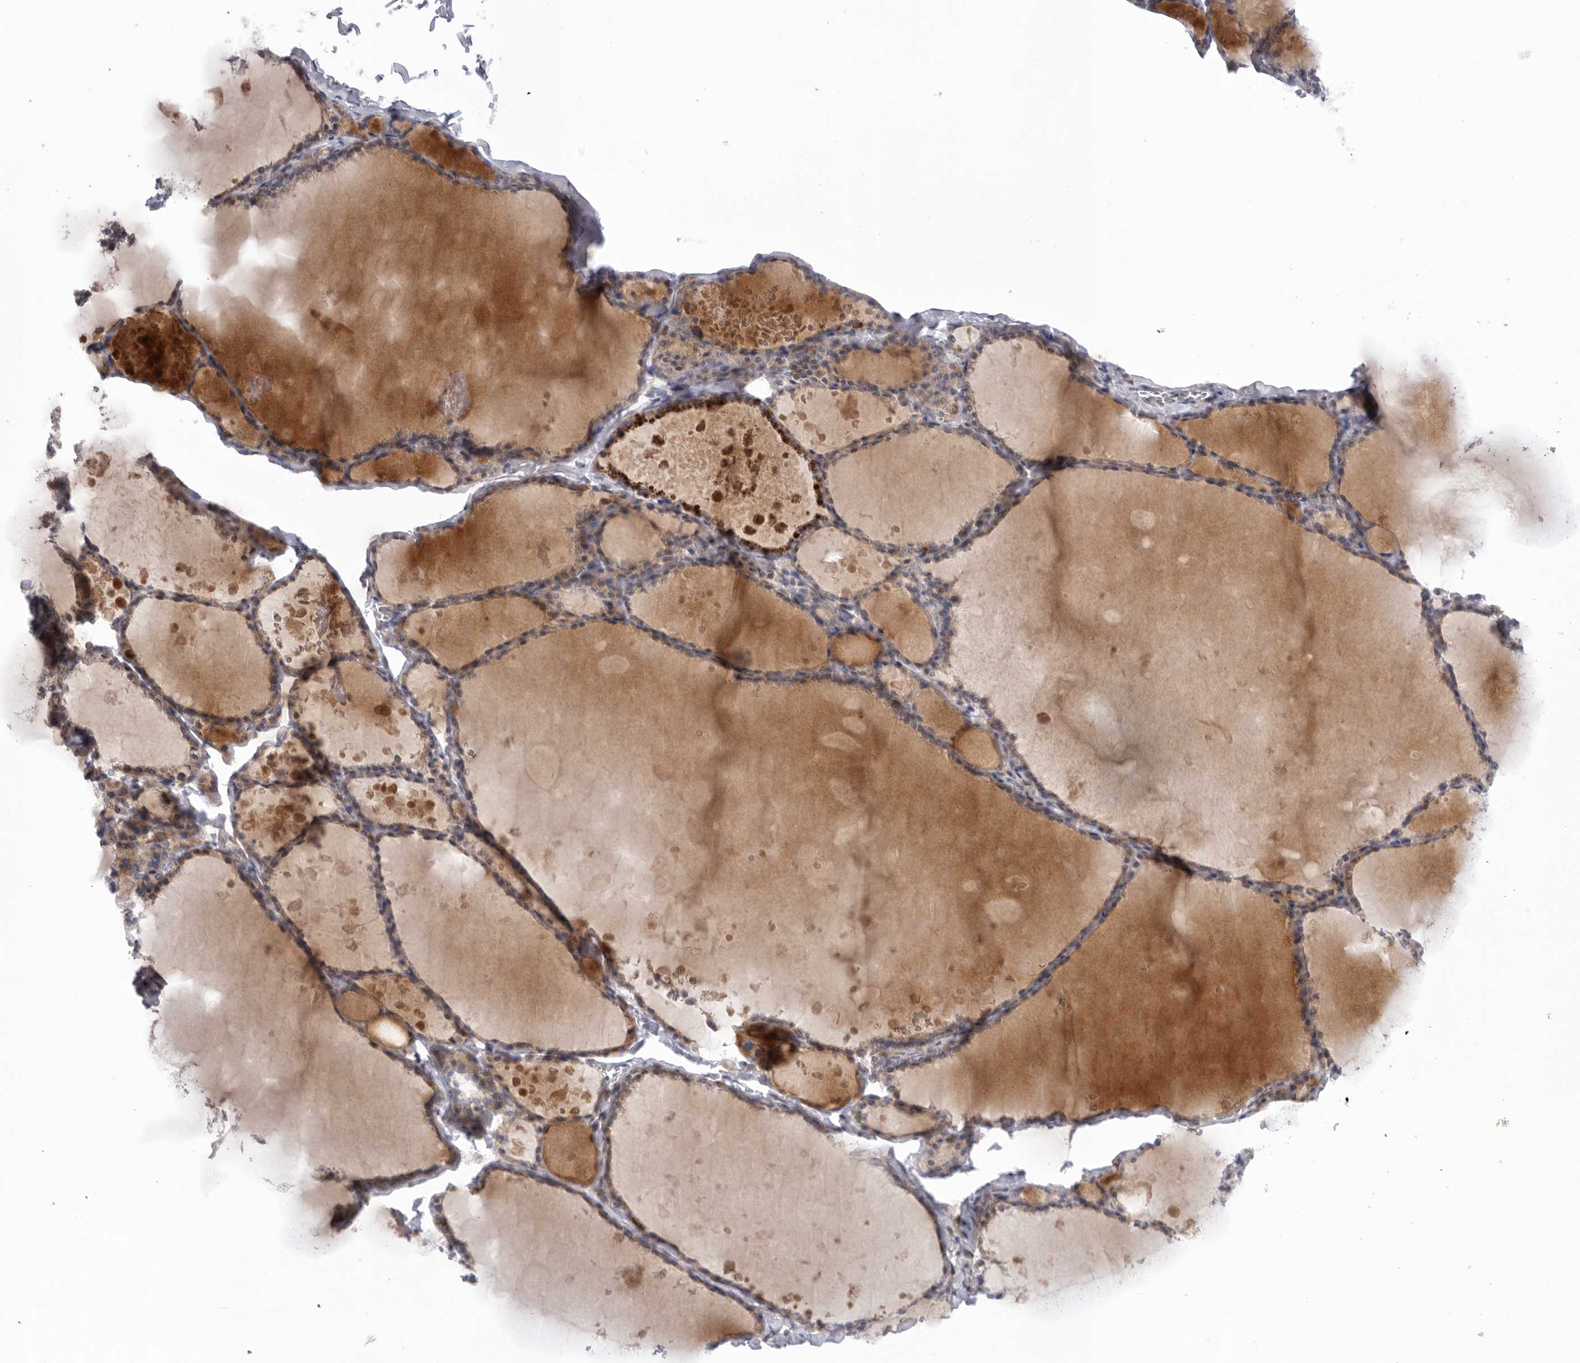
{"staining": {"intensity": "moderate", "quantity": ">75%", "location": "cytoplasmic/membranous"}, "tissue": "thyroid gland", "cell_type": "Glandular cells", "image_type": "normal", "snomed": [{"axis": "morphology", "description": "Normal tissue, NOS"}, {"axis": "topography", "description": "Thyroid gland"}], "caption": "About >75% of glandular cells in unremarkable thyroid gland display moderate cytoplasmic/membranous protein expression as visualized by brown immunohistochemical staining.", "gene": "USP24", "patient": {"sex": "male", "age": 56}}